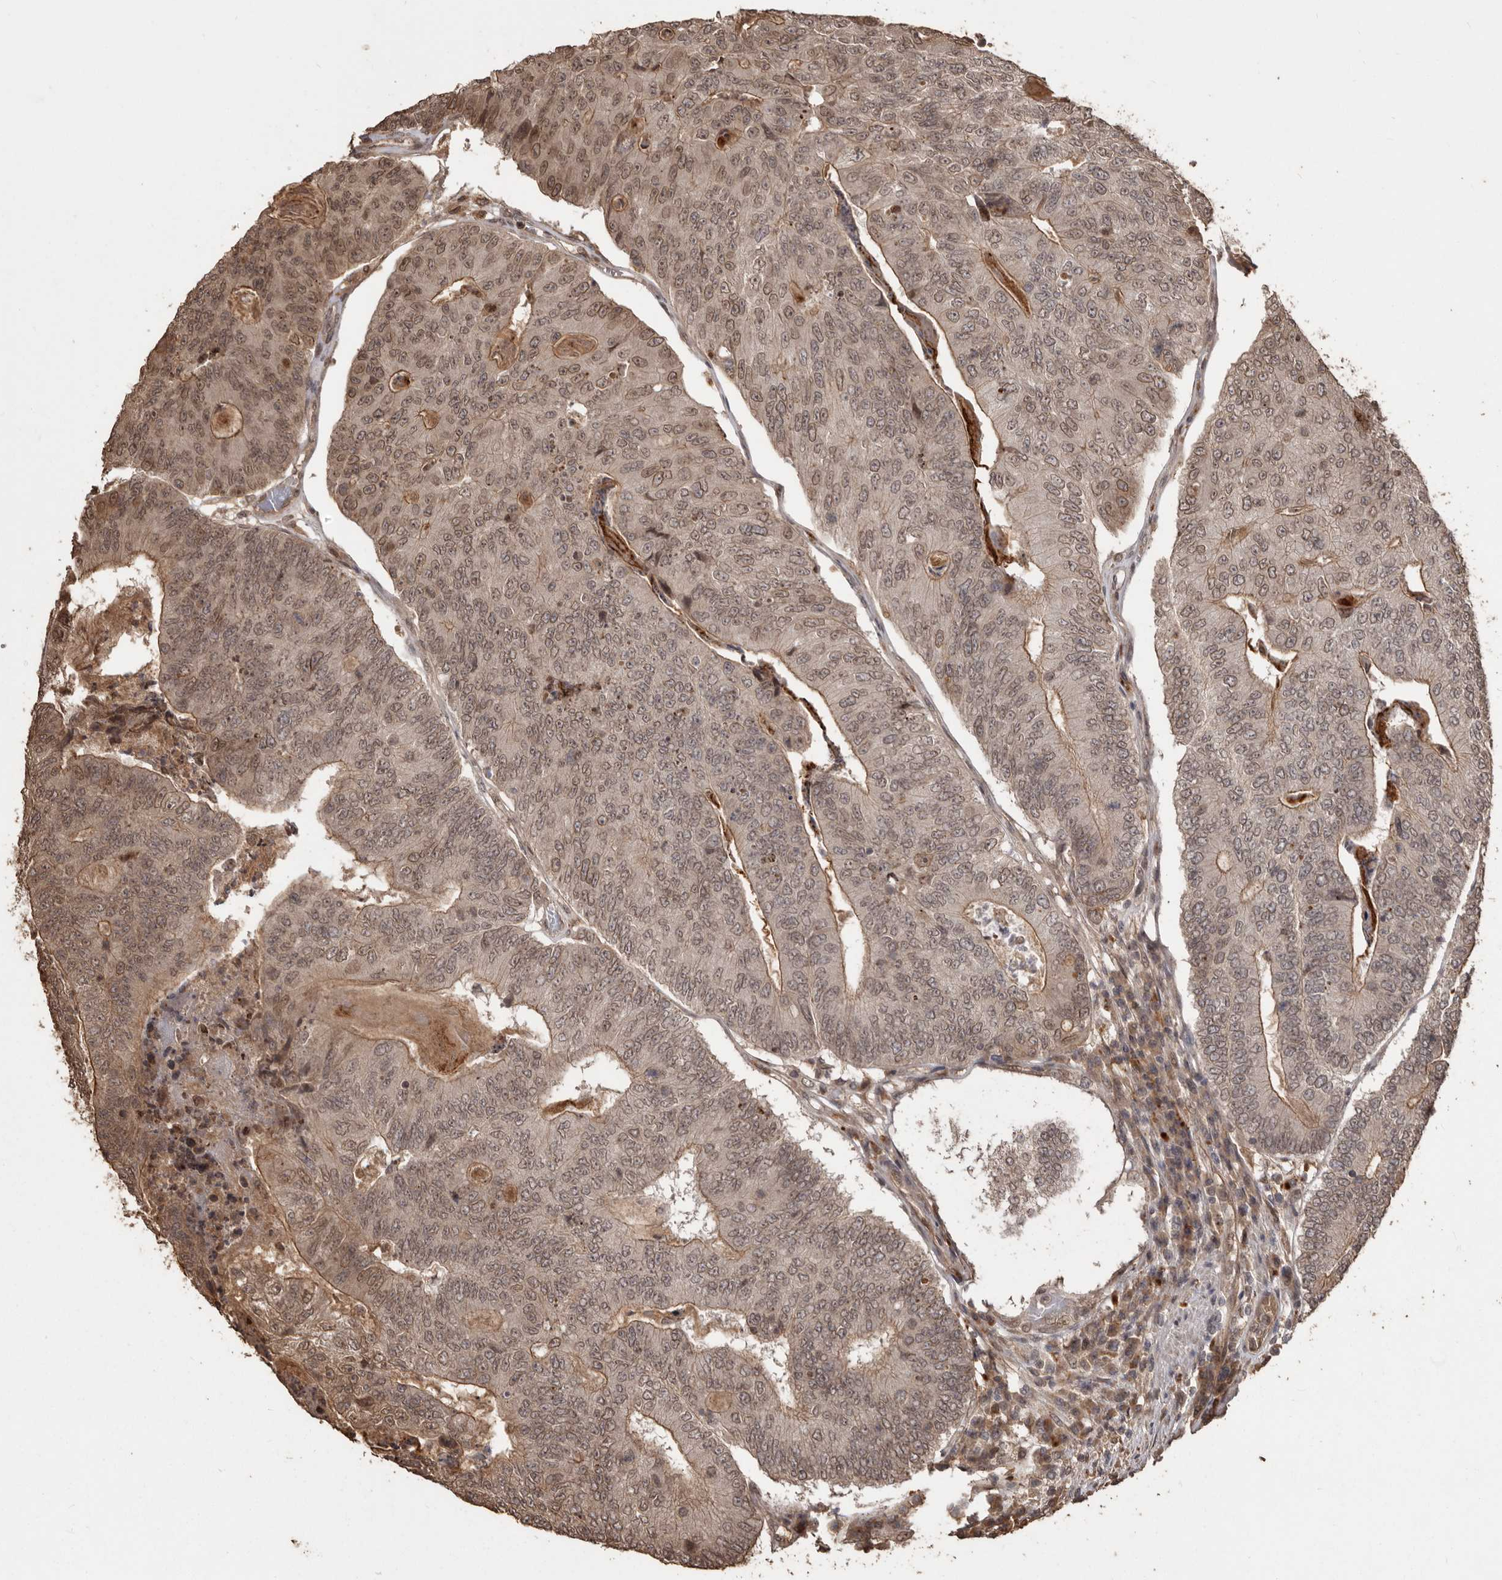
{"staining": {"intensity": "moderate", "quantity": ">75%", "location": "nuclear"}, "tissue": "colorectal cancer", "cell_type": "Tumor cells", "image_type": "cancer", "snomed": [{"axis": "morphology", "description": "Adenocarcinoma, NOS"}, {"axis": "topography", "description": "Colon"}], "caption": "Tumor cells exhibit moderate nuclear expression in about >75% of cells in colorectal cancer.", "gene": "NUP43", "patient": {"sex": "female", "age": 67}}